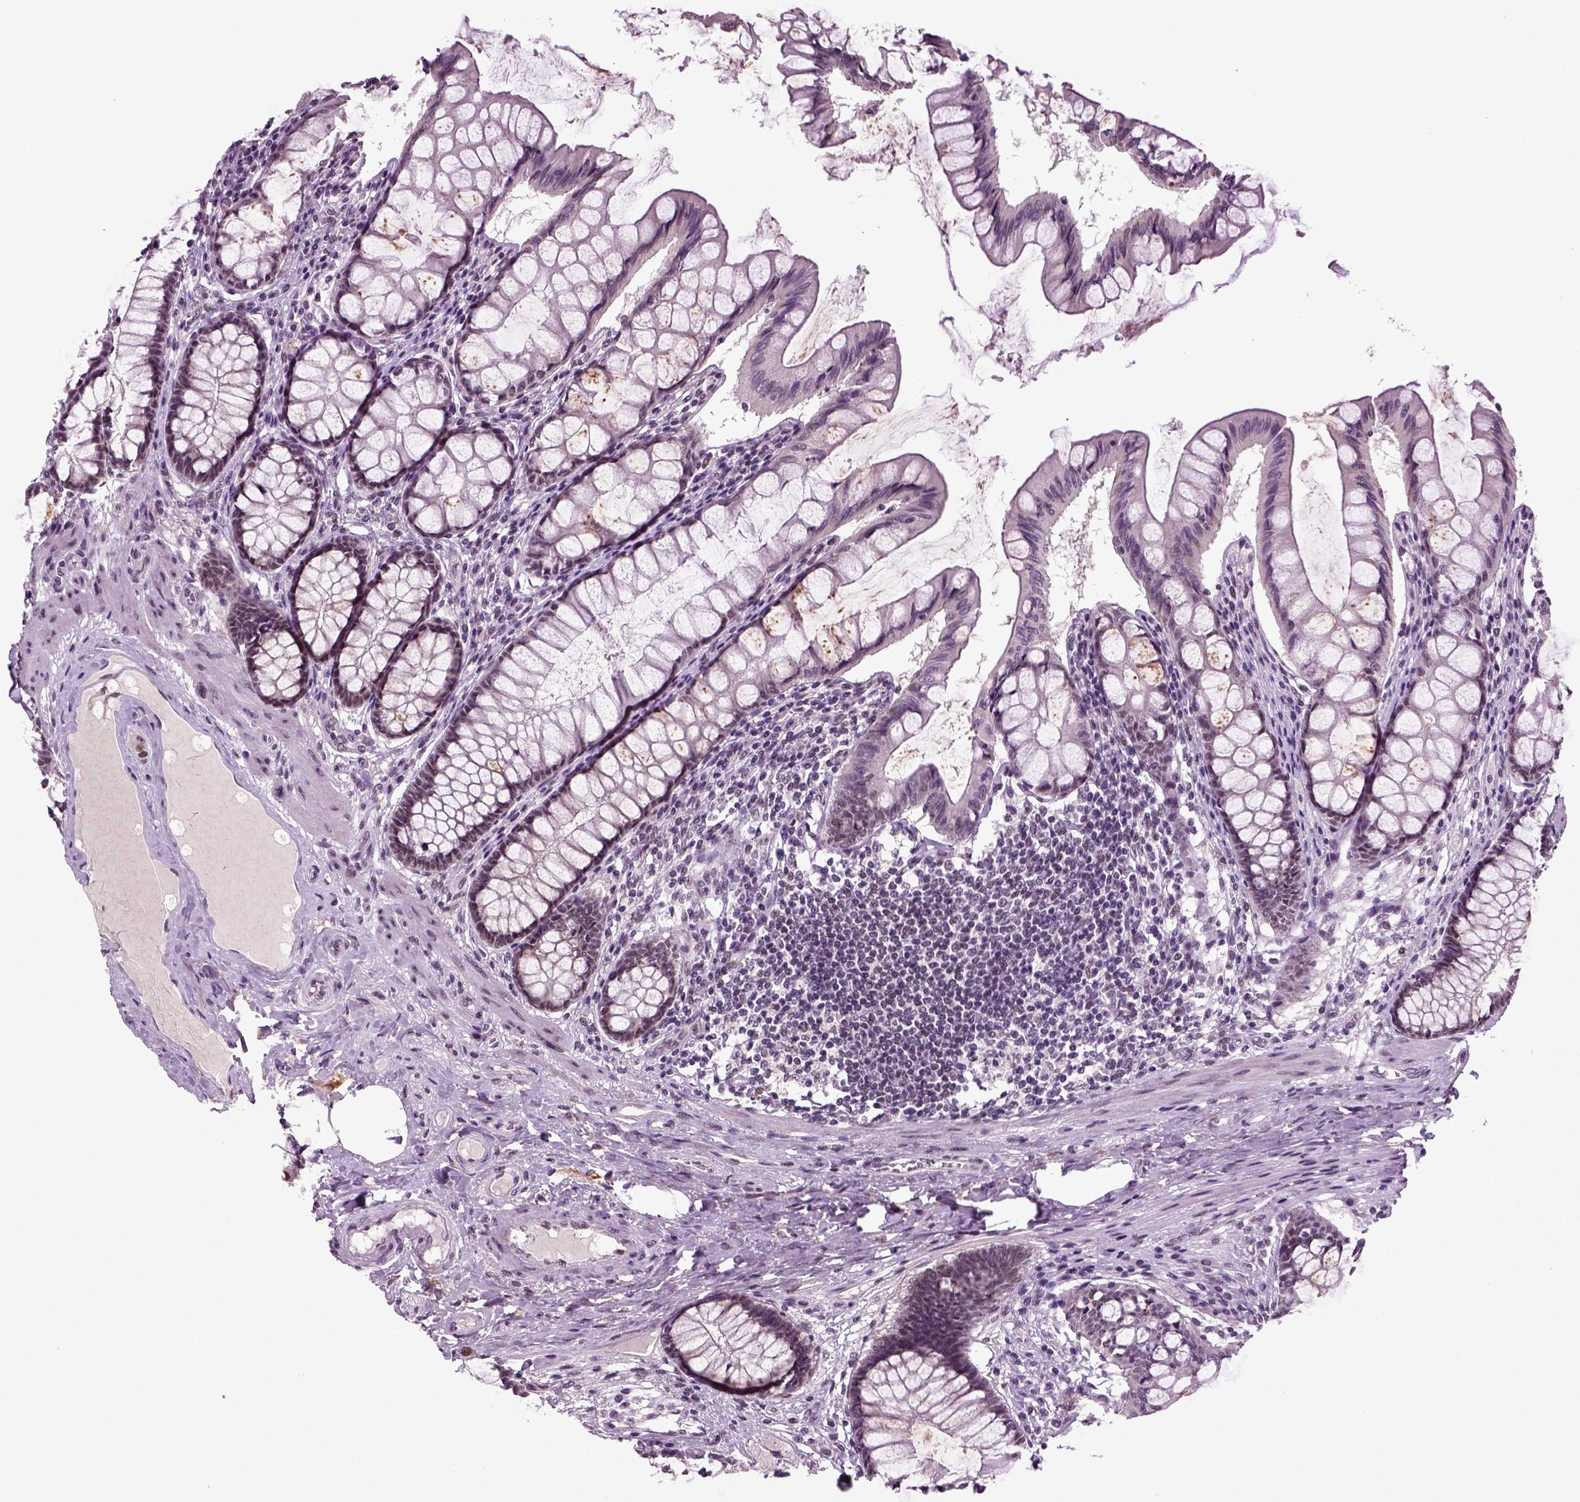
{"staining": {"intensity": "negative", "quantity": "none", "location": "none"}, "tissue": "colon", "cell_type": "Endothelial cells", "image_type": "normal", "snomed": [{"axis": "morphology", "description": "Normal tissue, NOS"}, {"axis": "topography", "description": "Colon"}], "caption": "Immunohistochemical staining of normal human colon reveals no significant positivity in endothelial cells.", "gene": "RCOR3", "patient": {"sex": "female", "age": 65}}